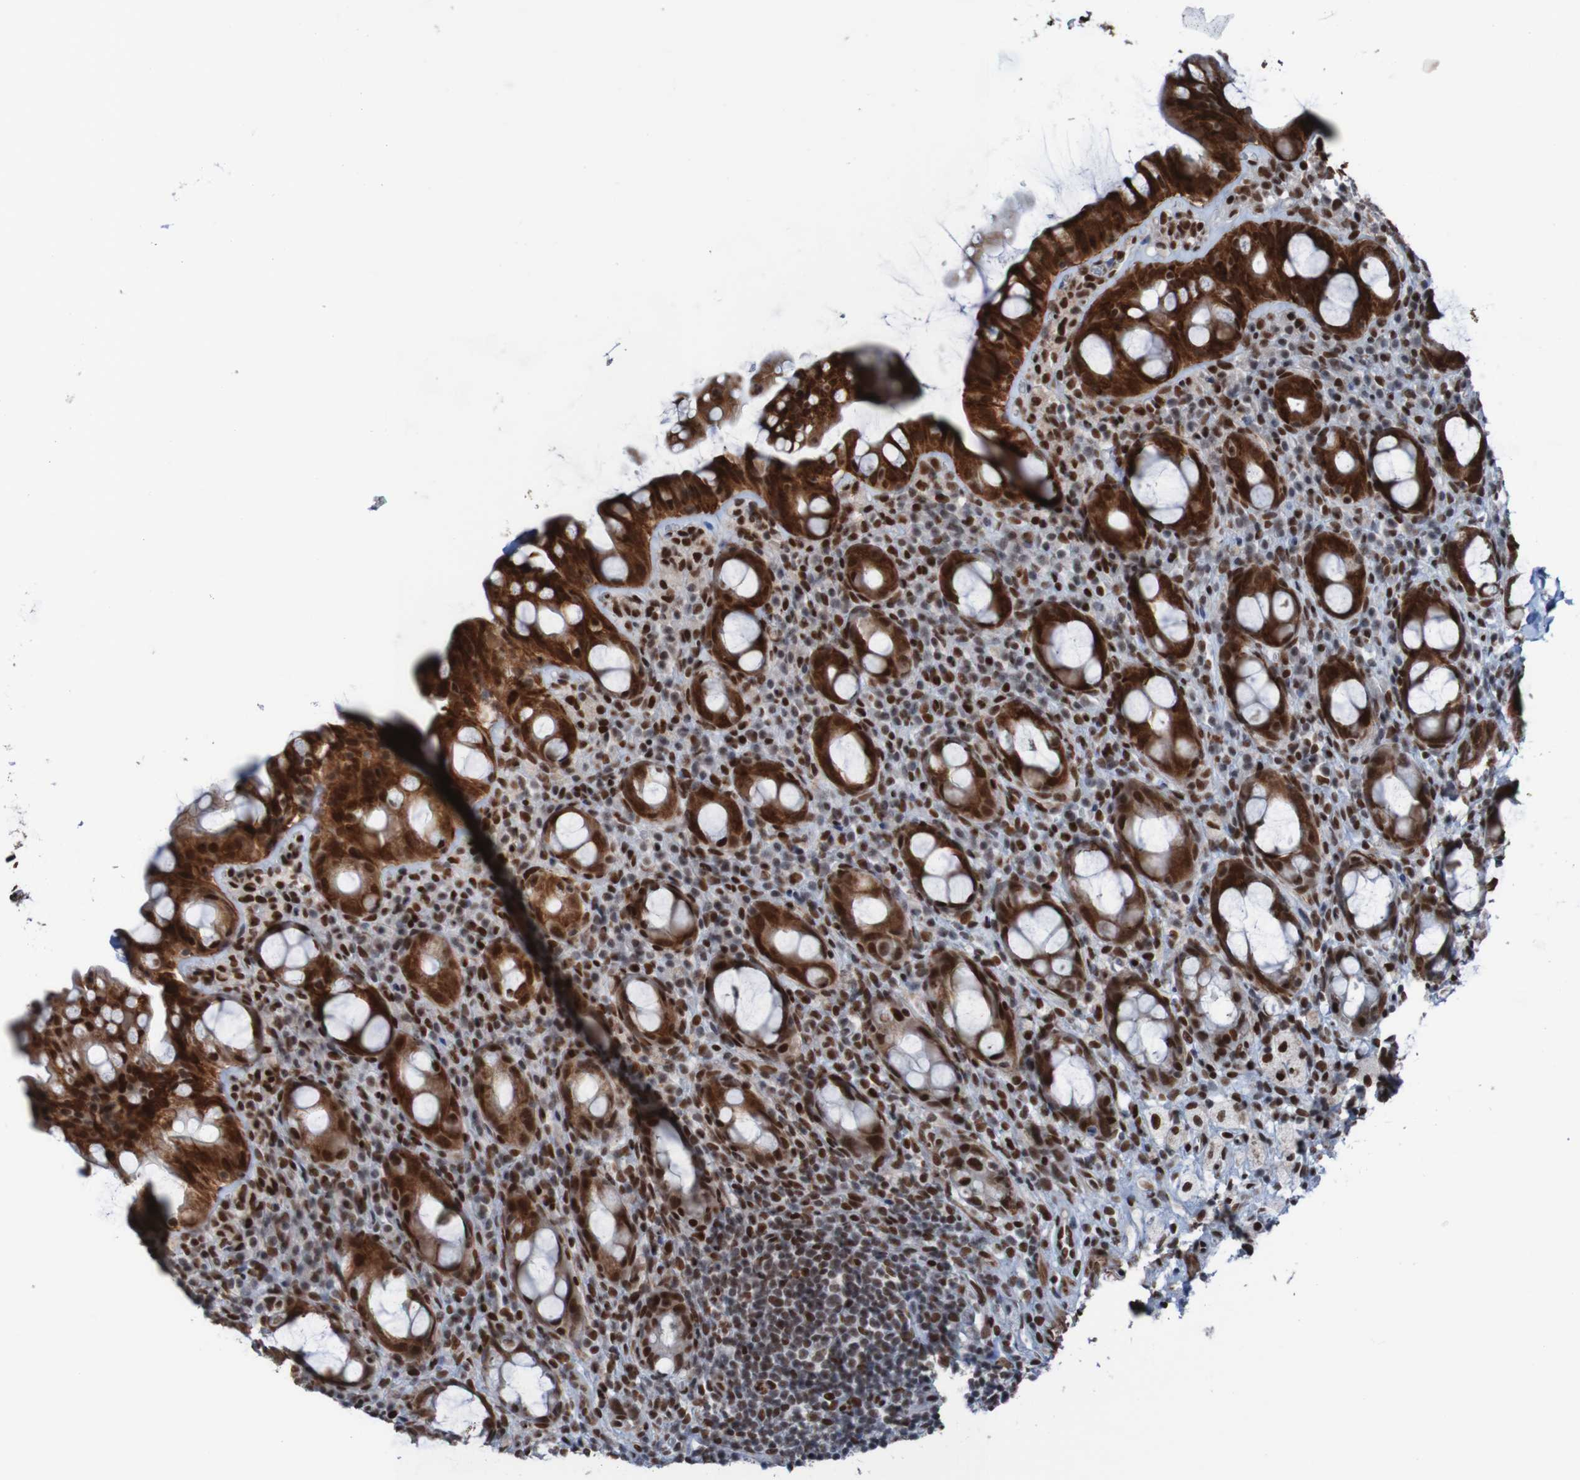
{"staining": {"intensity": "strong", "quantity": ">75%", "location": "cytoplasmic/membranous,nuclear"}, "tissue": "rectum", "cell_type": "Glandular cells", "image_type": "normal", "snomed": [{"axis": "morphology", "description": "Normal tissue, NOS"}, {"axis": "topography", "description": "Rectum"}], "caption": "Normal rectum was stained to show a protein in brown. There is high levels of strong cytoplasmic/membranous,nuclear expression in approximately >75% of glandular cells.", "gene": "PHF2", "patient": {"sex": "male", "age": 44}}